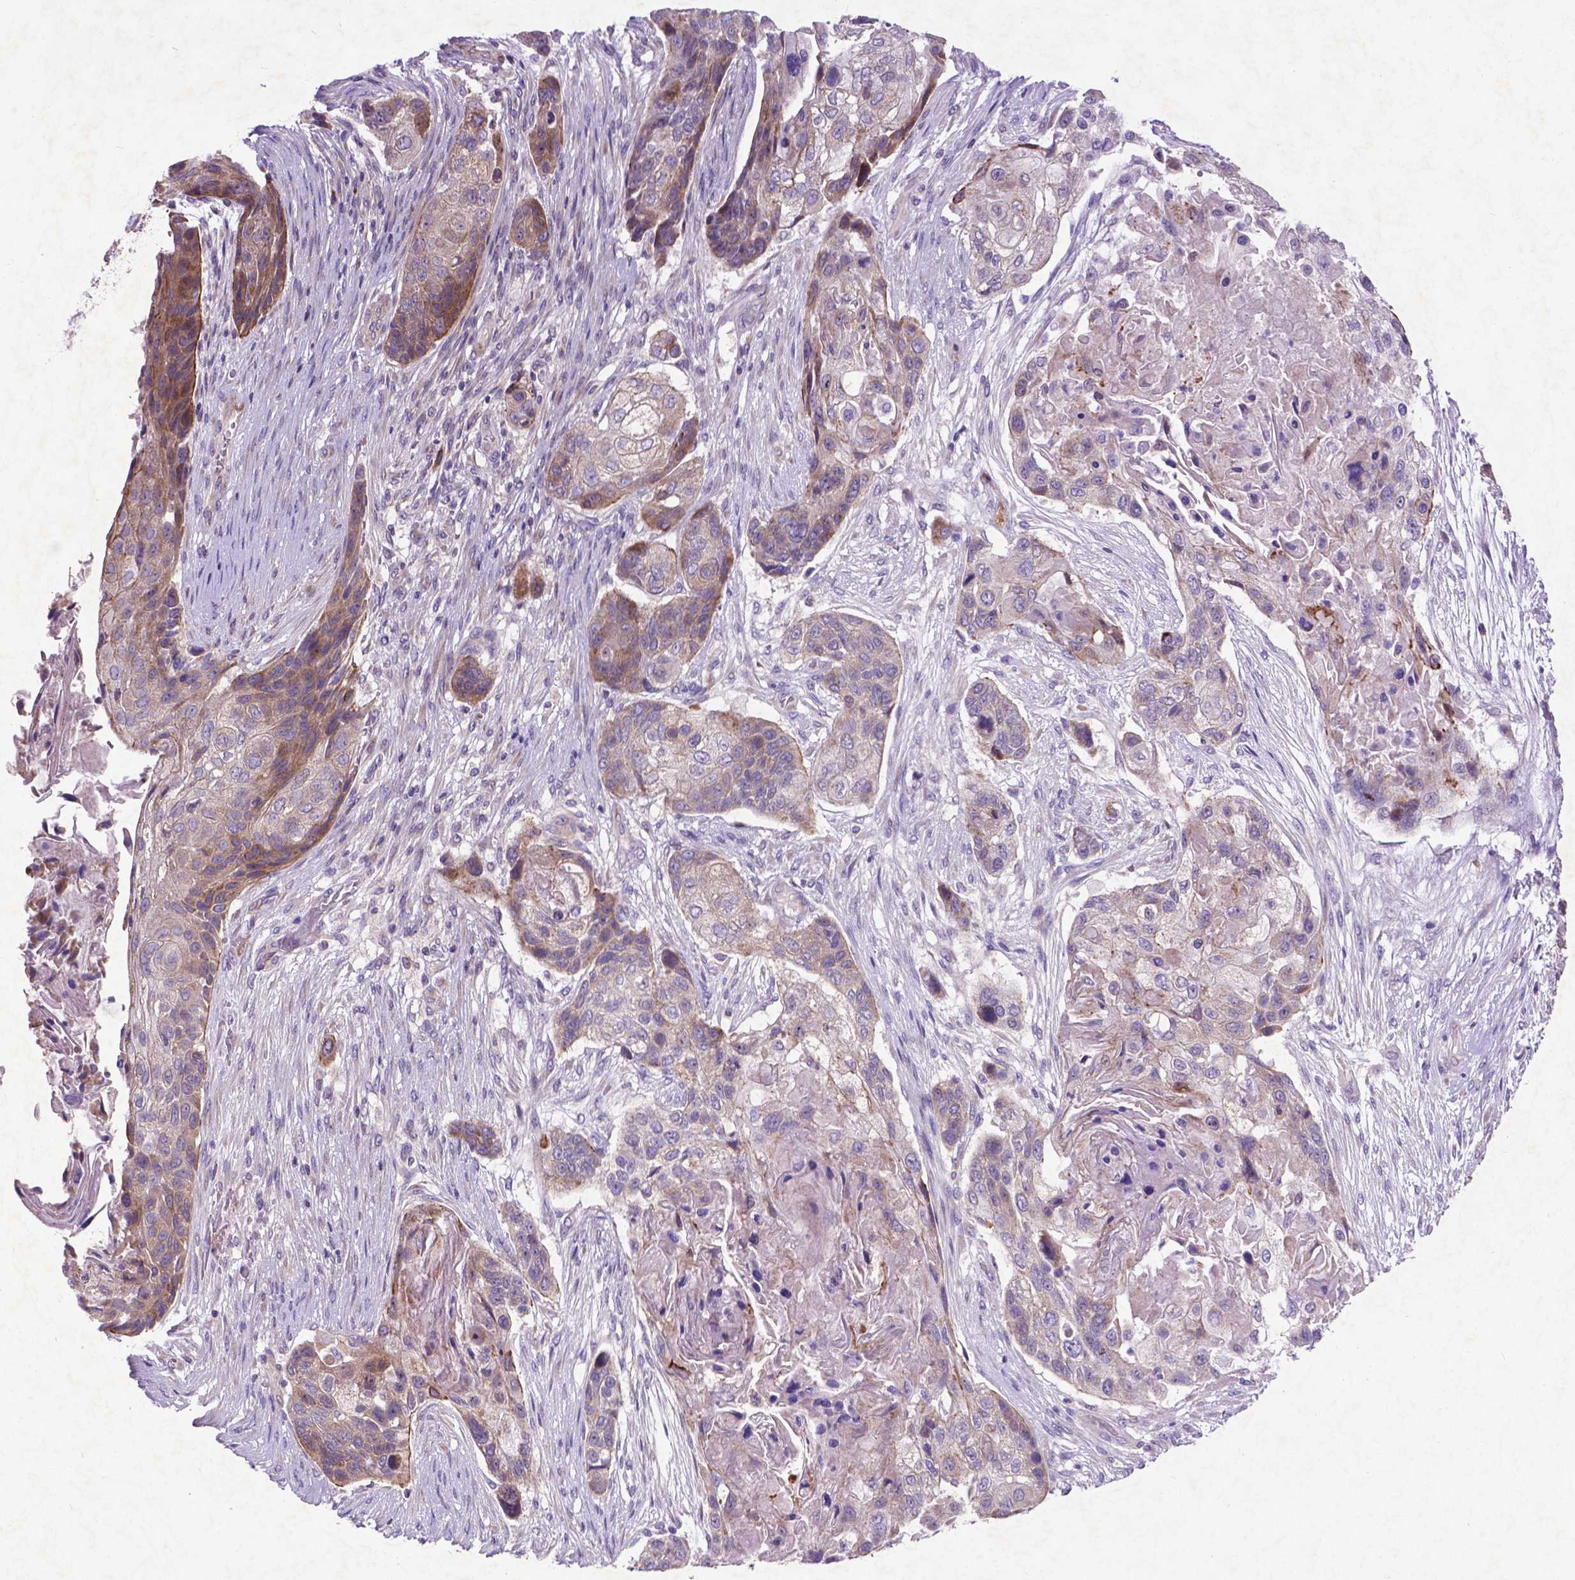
{"staining": {"intensity": "moderate", "quantity": "<25%", "location": "cytoplasmic/membranous"}, "tissue": "lung cancer", "cell_type": "Tumor cells", "image_type": "cancer", "snomed": [{"axis": "morphology", "description": "Squamous cell carcinoma, NOS"}, {"axis": "topography", "description": "Lung"}], "caption": "Lung squamous cell carcinoma stained with a protein marker demonstrates moderate staining in tumor cells.", "gene": "ATG4D", "patient": {"sex": "male", "age": 69}}